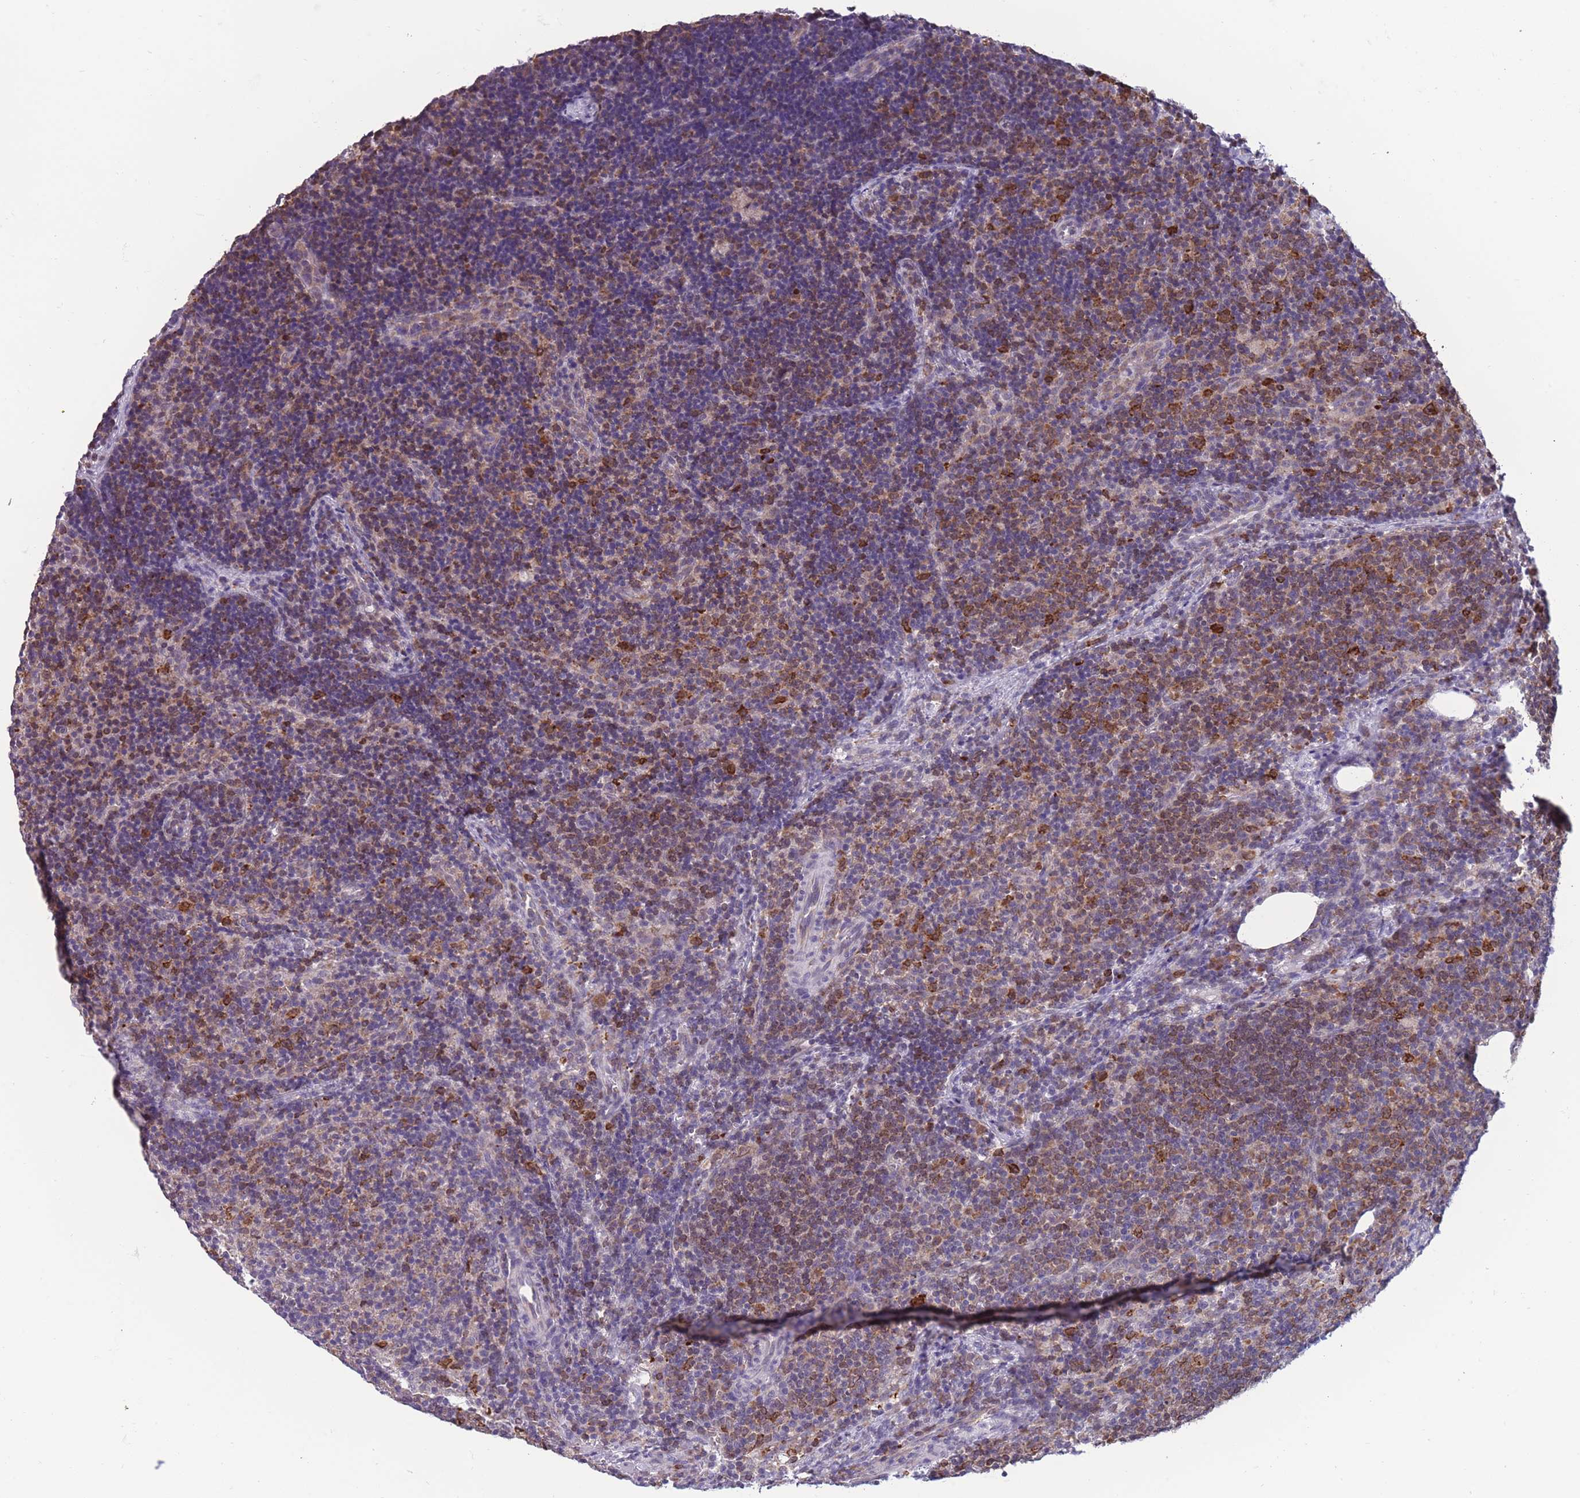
{"staining": {"intensity": "moderate", "quantity": ">75%", "location": "cytoplasmic/membranous"}, "tissue": "lymph node", "cell_type": "Germinal center cells", "image_type": "normal", "snomed": [{"axis": "morphology", "description": "Normal tissue, NOS"}, {"axis": "topography", "description": "Lymph node"}], "caption": "A micrograph of lymph node stained for a protein shows moderate cytoplasmic/membranous brown staining in germinal center cells. The protein of interest is shown in brown color, while the nuclei are stained blue.", "gene": "TMEM121", "patient": {"sex": "female", "age": 30}}